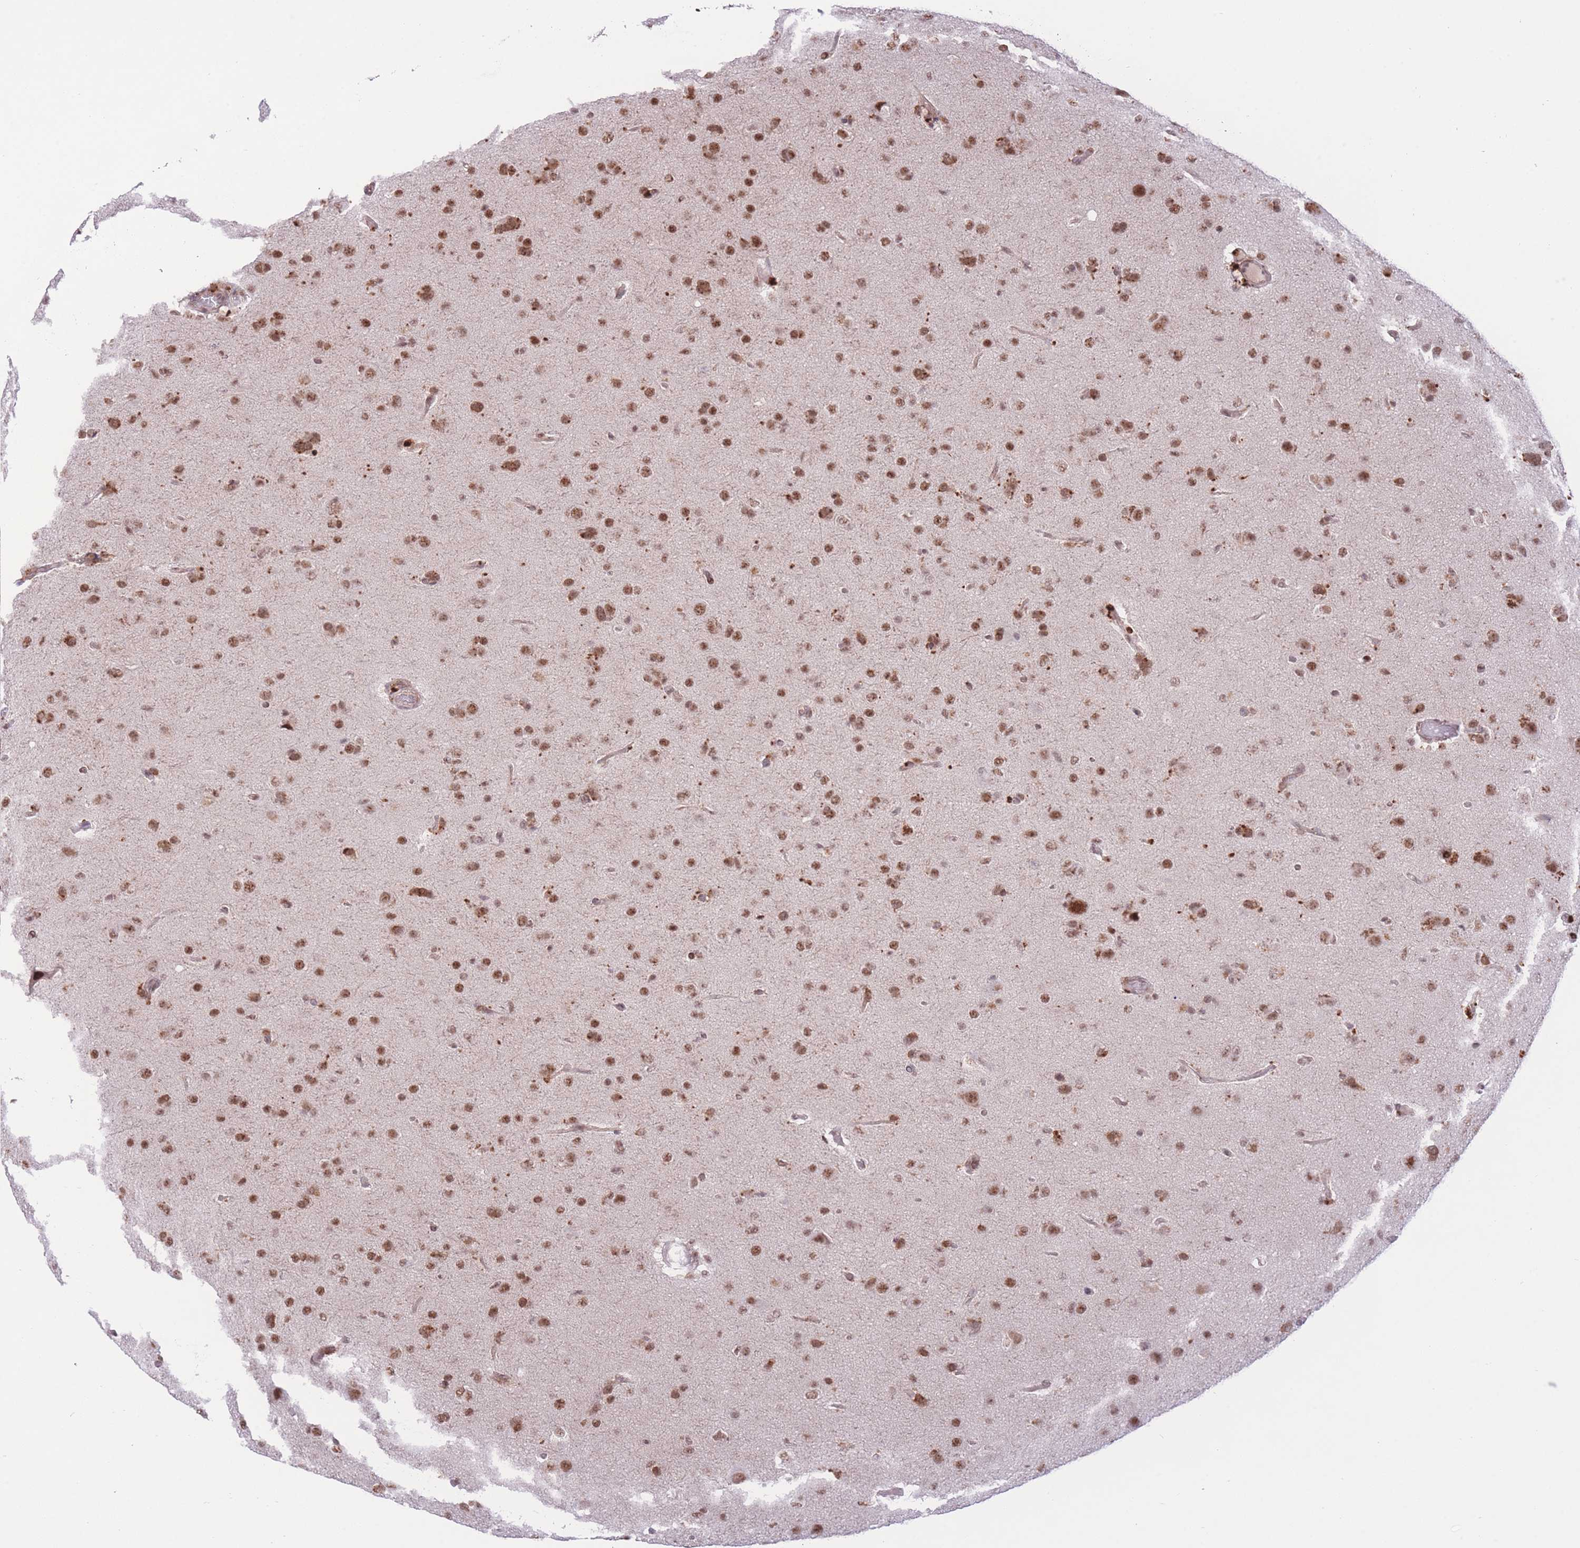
{"staining": {"intensity": "moderate", "quantity": ">75%", "location": "nuclear"}, "tissue": "glioma", "cell_type": "Tumor cells", "image_type": "cancer", "snomed": [{"axis": "morphology", "description": "Glioma, malignant, Low grade"}, {"axis": "topography", "description": "Brain"}], "caption": "Approximately >75% of tumor cells in malignant glioma (low-grade) reveal moderate nuclear protein expression as visualized by brown immunohistochemical staining.", "gene": "PCIF1", "patient": {"sex": "male", "age": 65}}